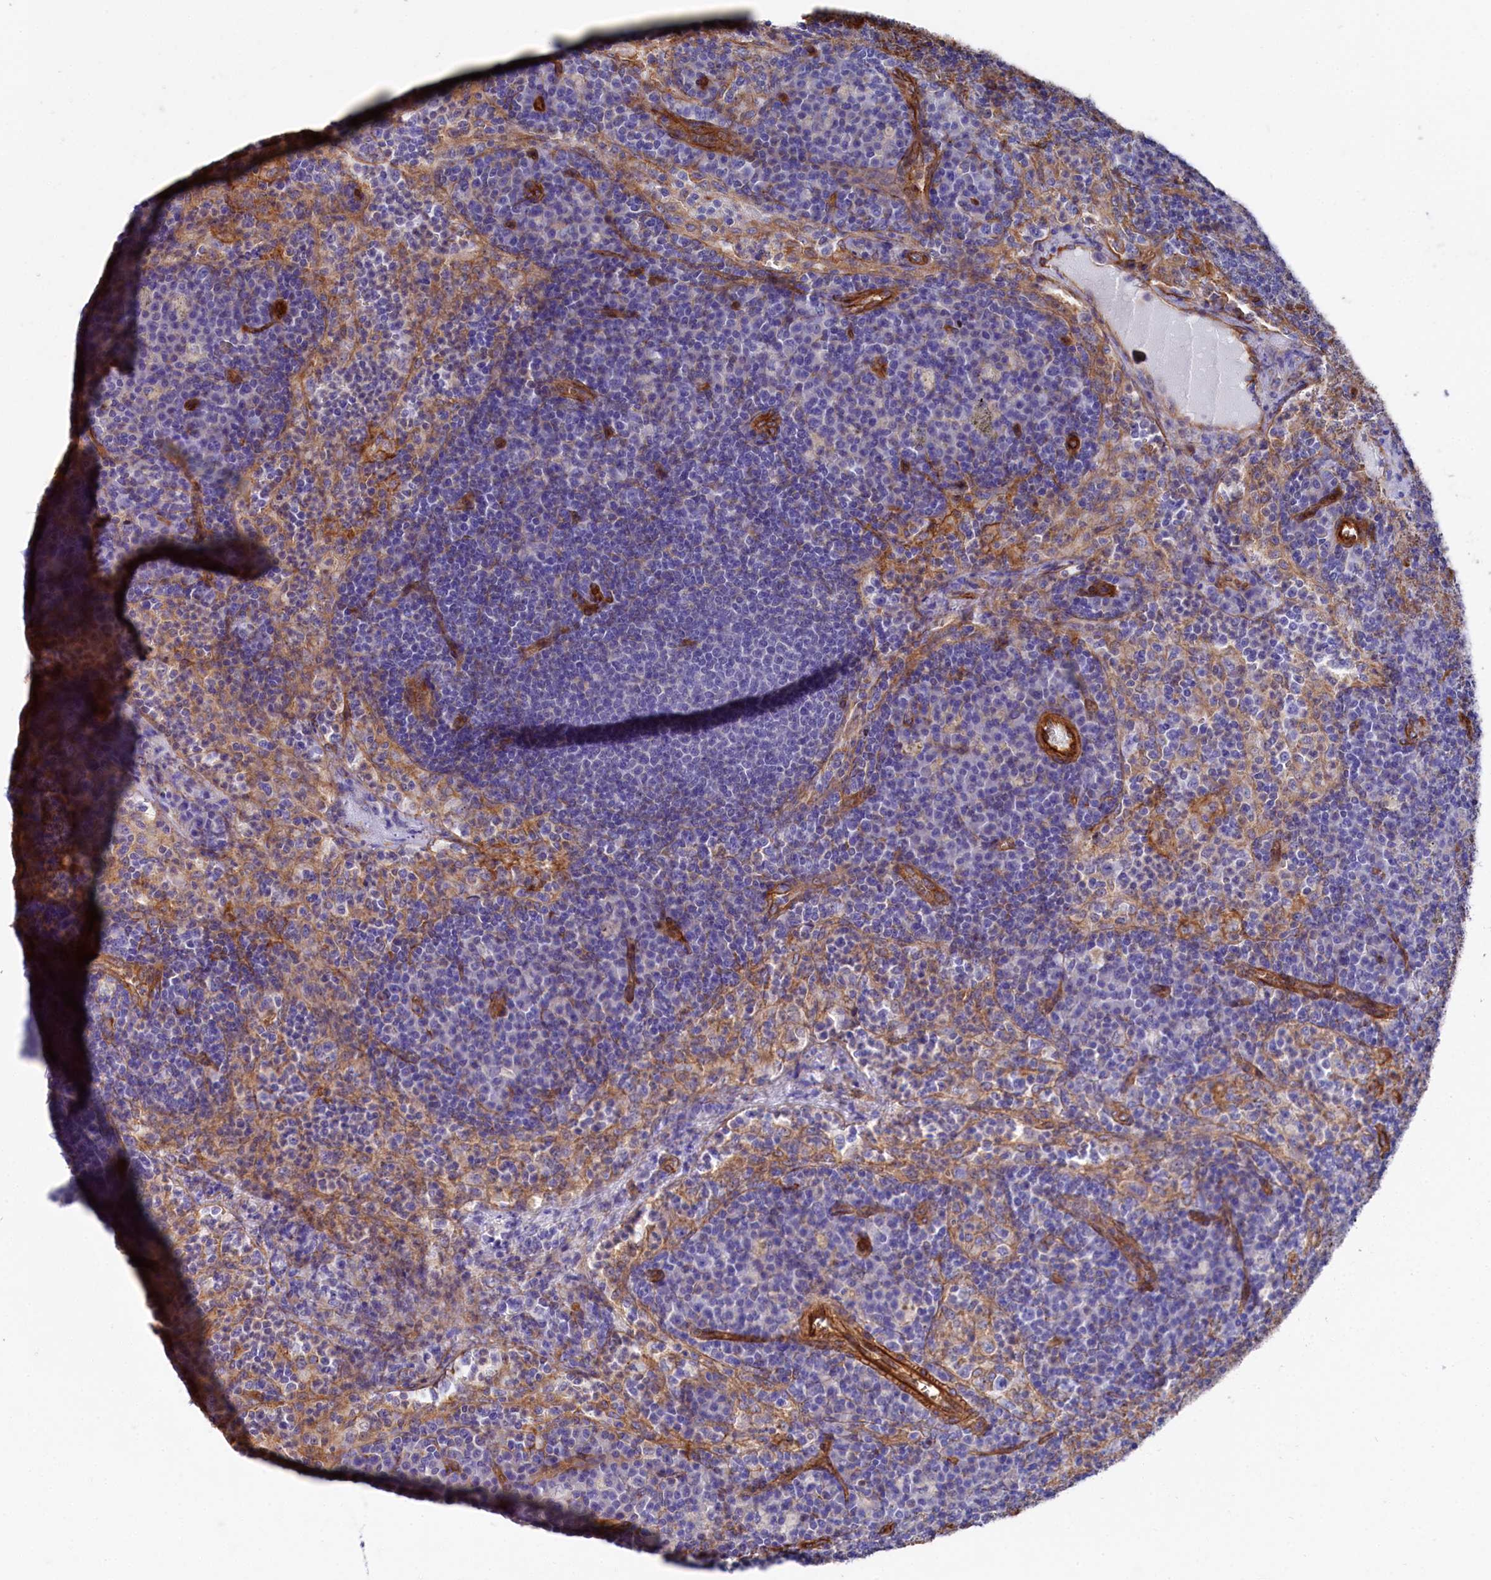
{"staining": {"intensity": "negative", "quantity": "none", "location": "none"}, "tissue": "lymph node", "cell_type": "Germinal center cells", "image_type": "normal", "snomed": [{"axis": "morphology", "description": "Normal tissue, NOS"}, {"axis": "topography", "description": "Lymph node"}], "caption": "Human lymph node stained for a protein using immunohistochemistry reveals no staining in germinal center cells.", "gene": "TNKS1BP1", "patient": {"sex": "female", "age": 70}}